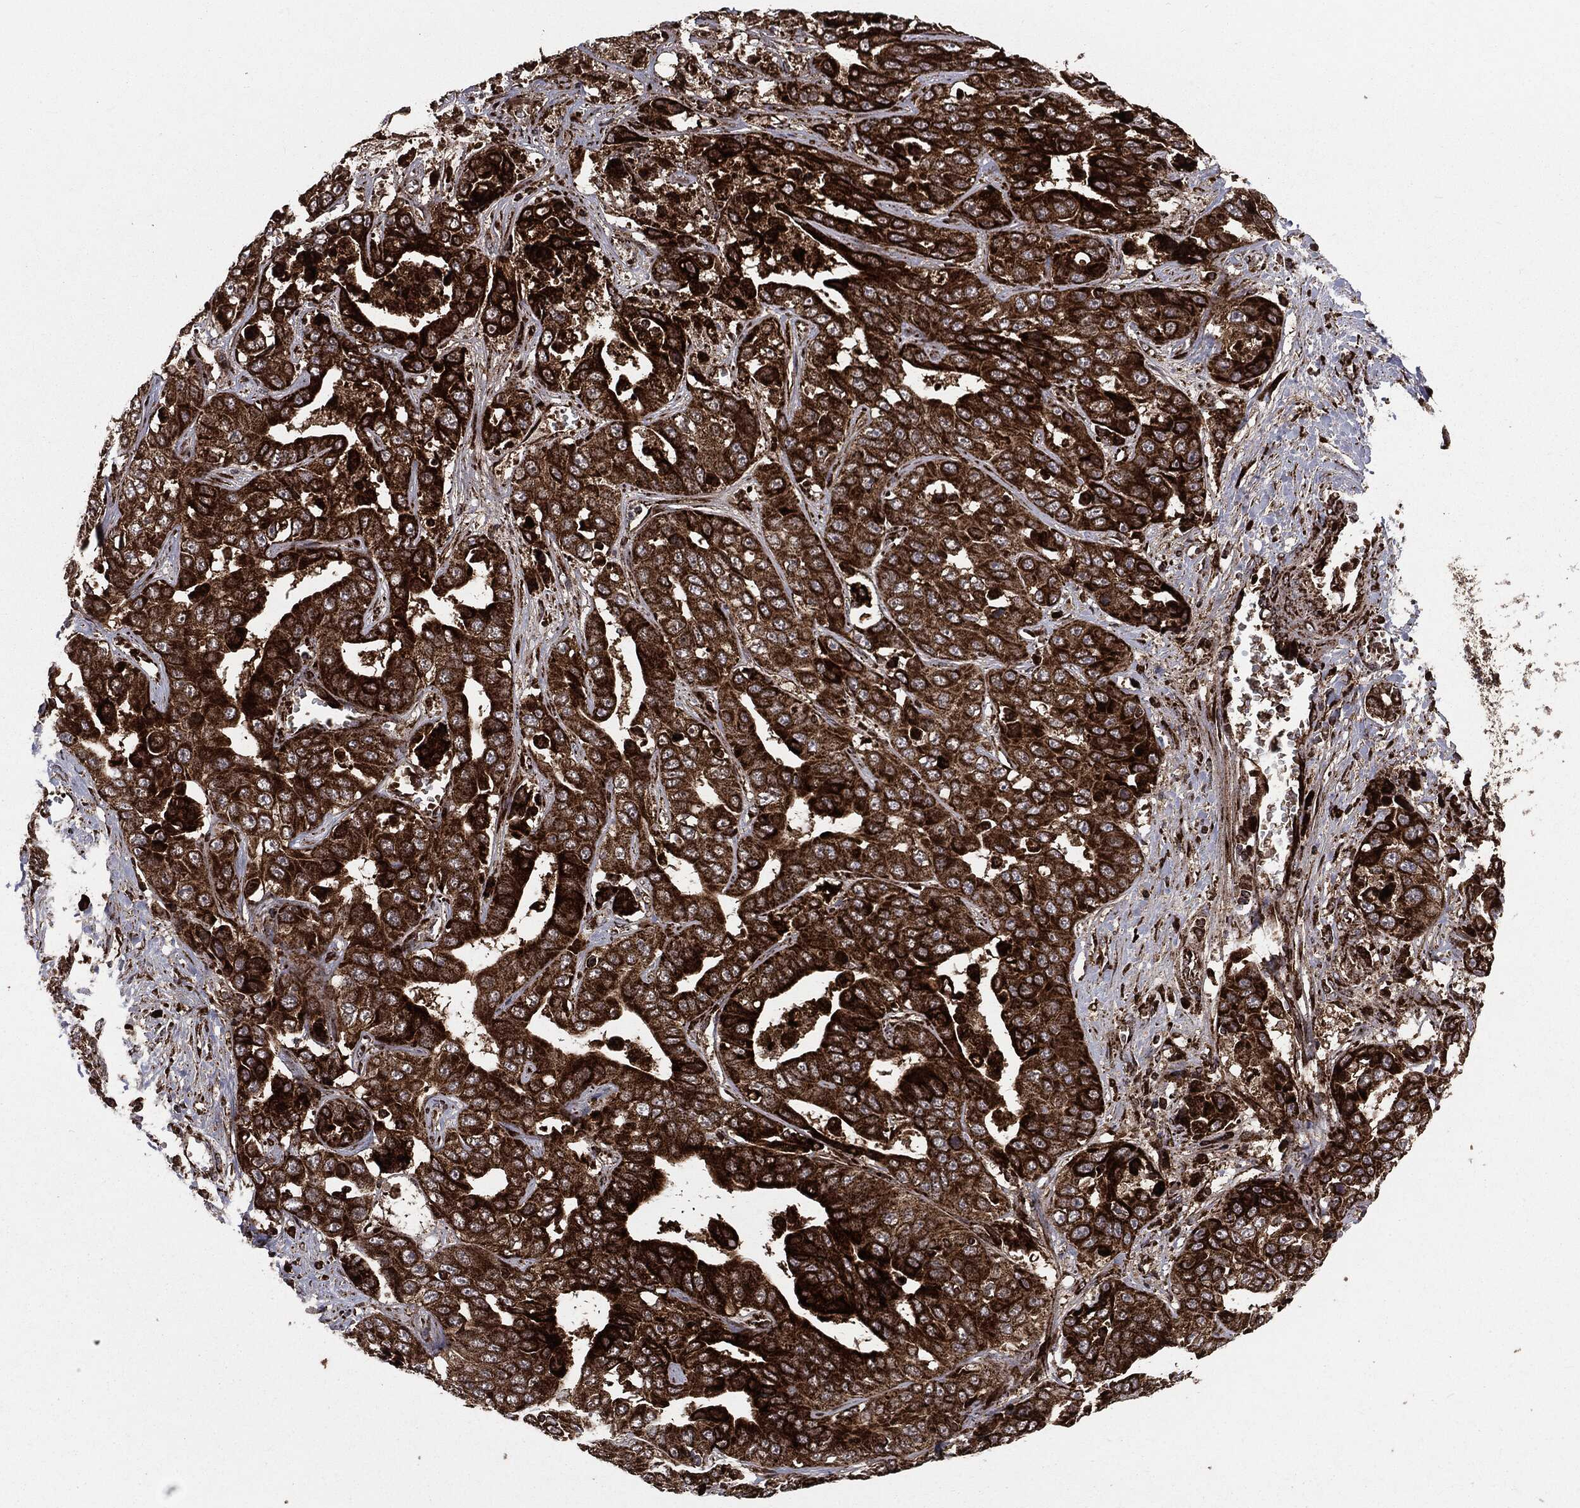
{"staining": {"intensity": "strong", "quantity": ">75%", "location": "cytoplasmic/membranous"}, "tissue": "liver cancer", "cell_type": "Tumor cells", "image_type": "cancer", "snomed": [{"axis": "morphology", "description": "Cholangiocarcinoma"}, {"axis": "topography", "description": "Liver"}], "caption": "Immunohistochemical staining of human liver cancer (cholangiocarcinoma) exhibits strong cytoplasmic/membranous protein expression in approximately >75% of tumor cells.", "gene": "MAP2K1", "patient": {"sex": "female", "age": 52}}